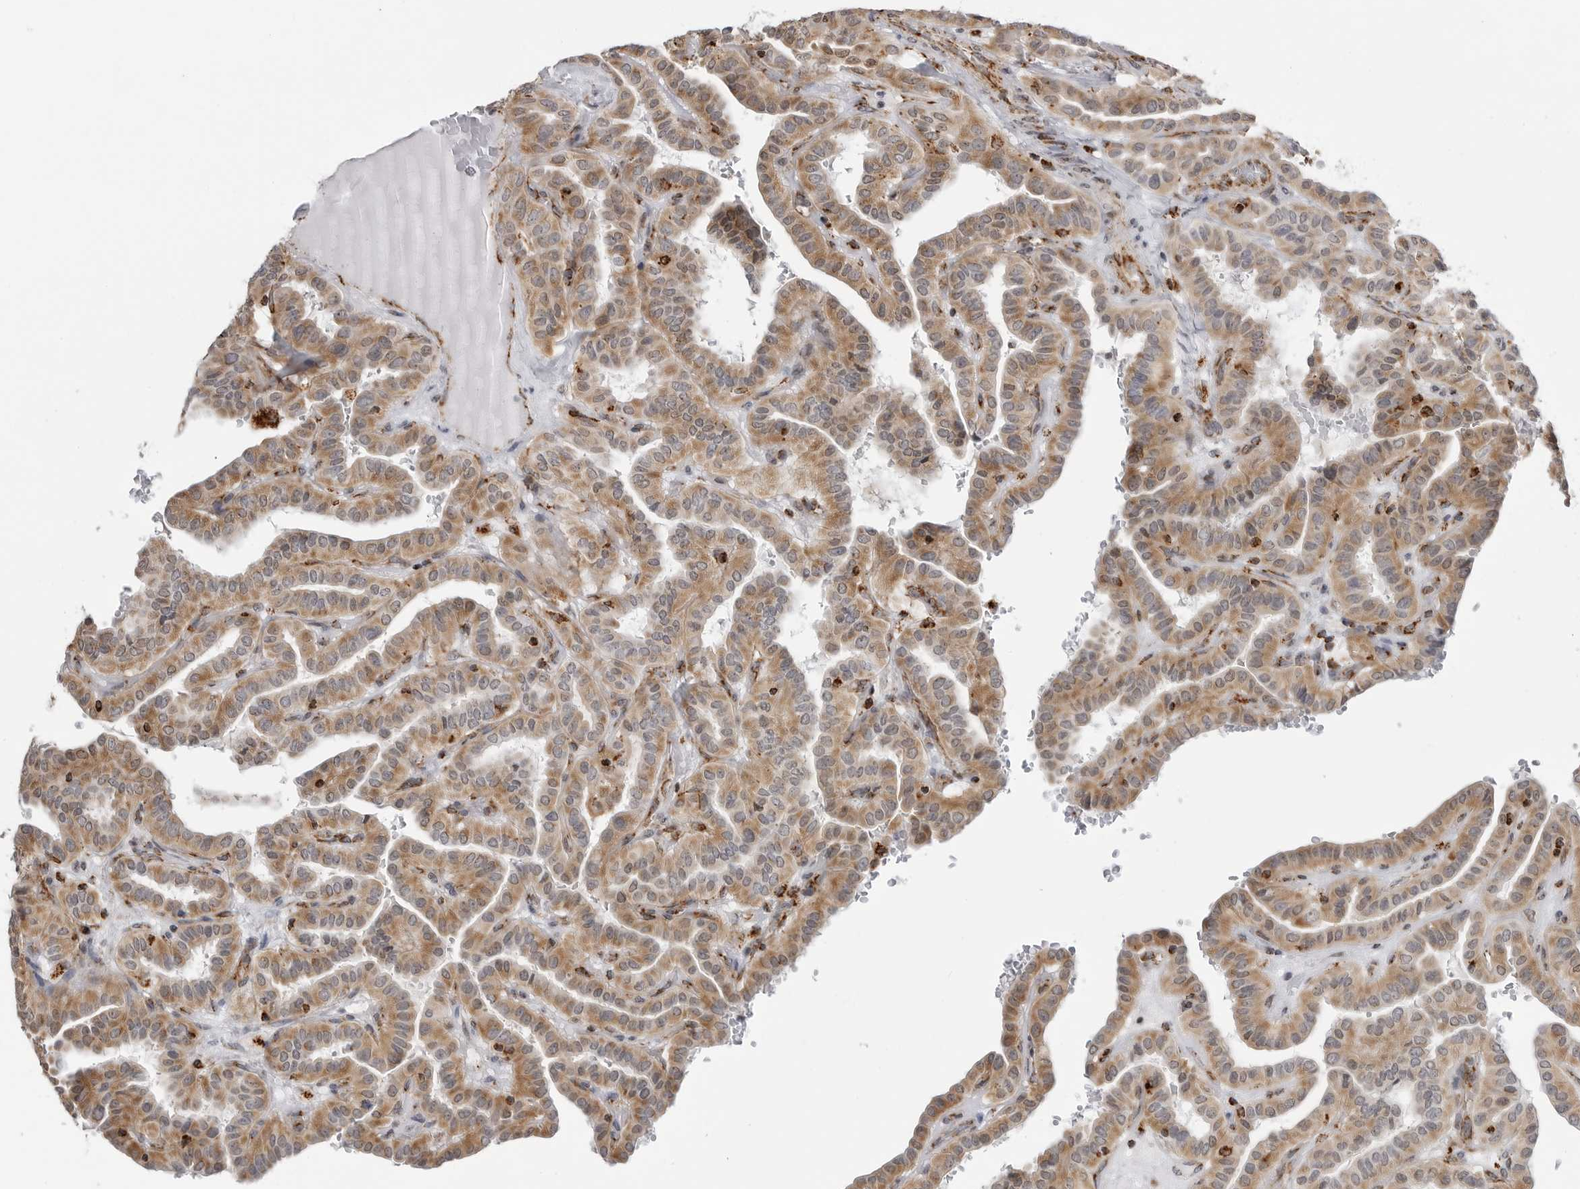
{"staining": {"intensity": "moderate", "quantity": ">75%", "location": "cytoplasmic/membranous"}, "tissue": "thyroid cancer", "cell_type": "Tumor cells", "image_type": "cancer", "snomed": [{"axis": "morphology", "description": "Papillary adenocarcinoma, NOS"}, {"axis": "topography", "description": "Thyroid gland"}], "caption": "Human thyroid papillary adenocarcinoma stained for a protein (brown) exhibits moderate cytoplasmic/membranous positive positivity in approximately >75% of tumor cells.", "gene": "COX5A", "patient": {"sex": "male", "age": 77}}